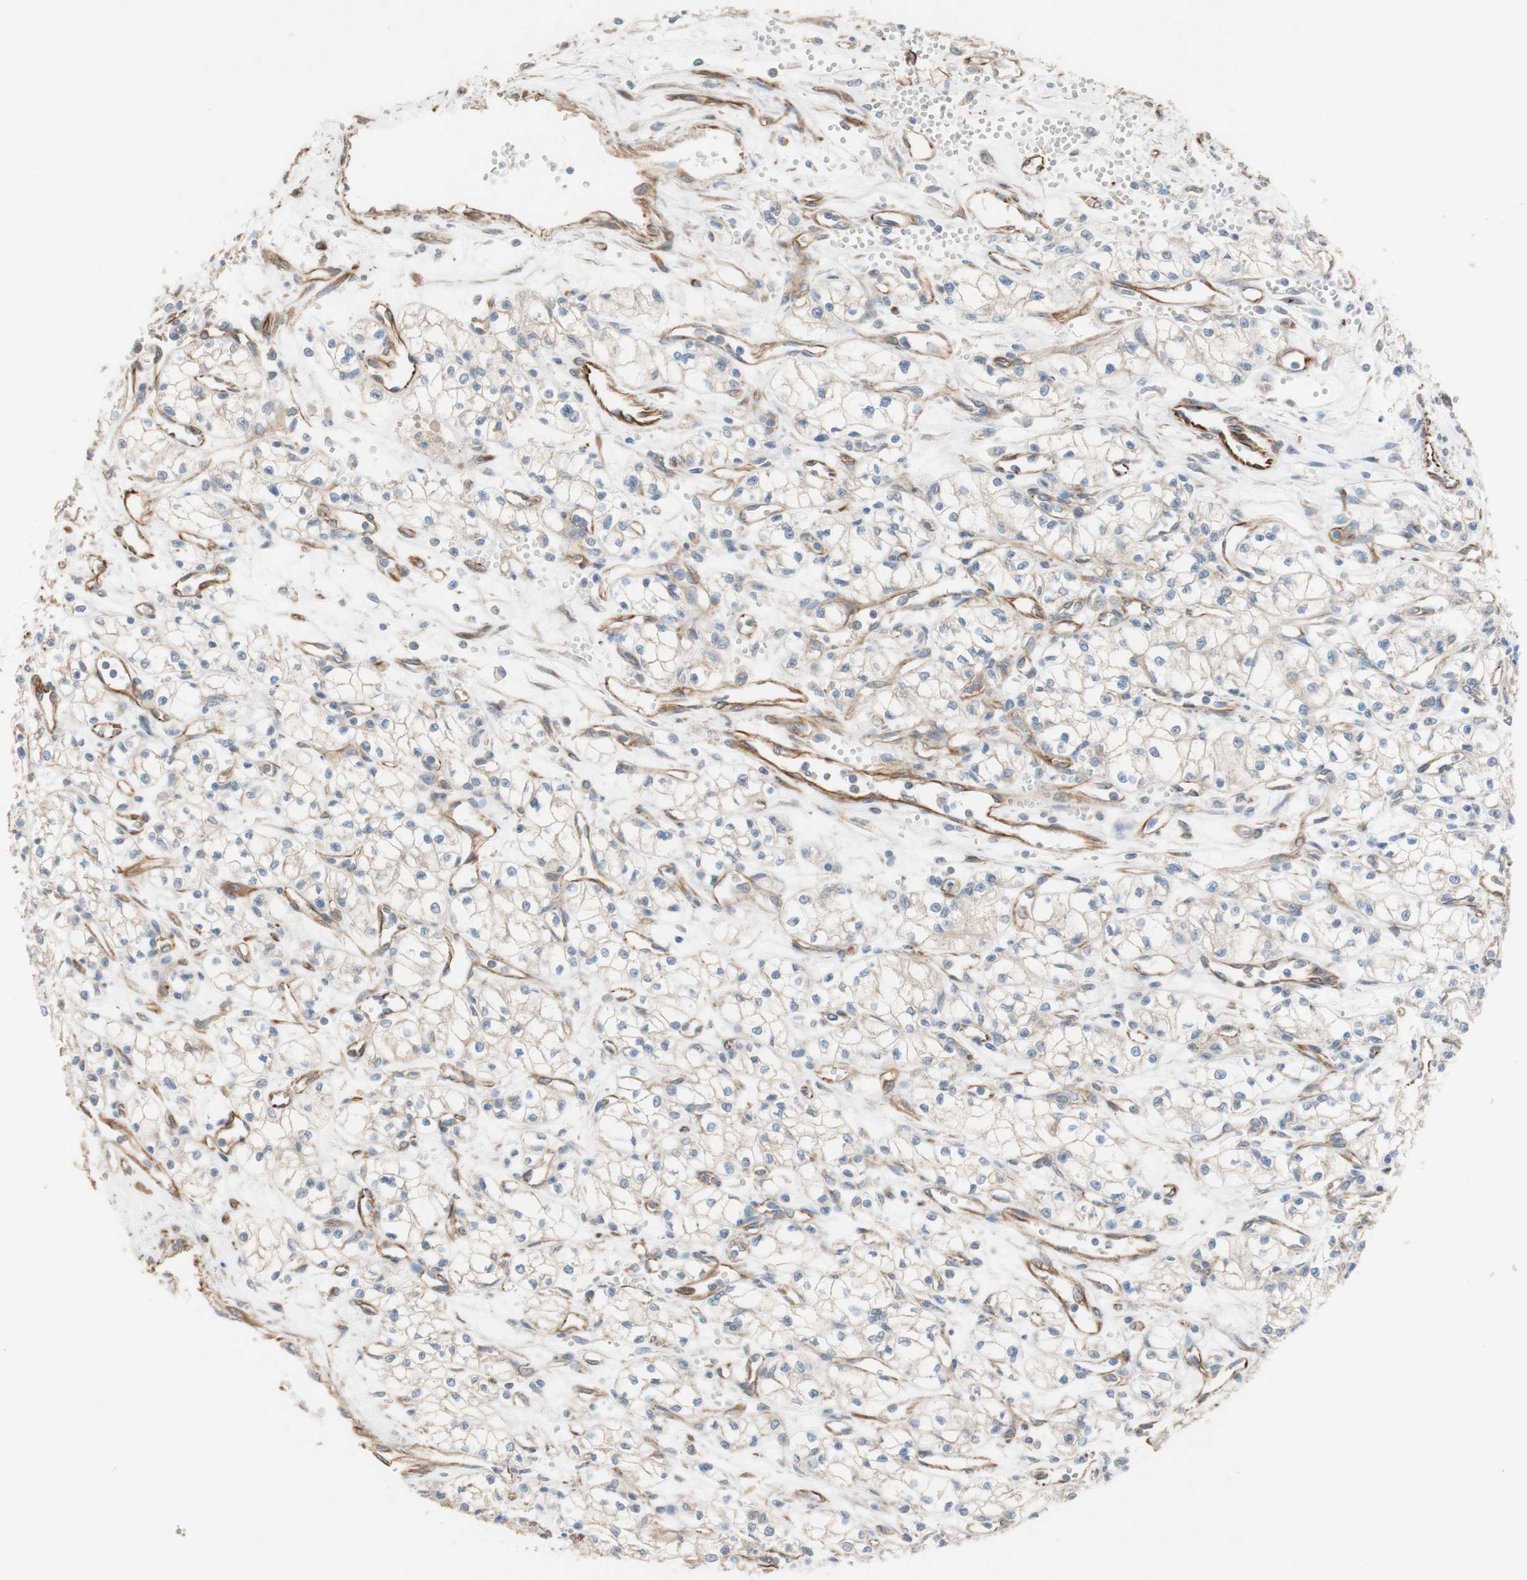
{"staining": {"intensity": "weak", "quantity": ">75%", "location": "cytoplasmic/membranous"}, "tissue": "renal cancer", "cell_type": "Tumor cells", "image_type": "cancer", "snomed": [{"axis": "morphology", "description": "Normal tissue, NOS"}, {"axis": "morphology", "description": "Adenocarcinoma, NOS"}, {"axis": "topography", "description": "Kidney"}], "caption": "Immunohistochemical staining of renal adenocarcinoma displays low levels of weak cytoplasmic/membranous expression in about >75% of tumor cells.", "gene": "C1orf43", "patient": {"sex": "male", "age": 59}}